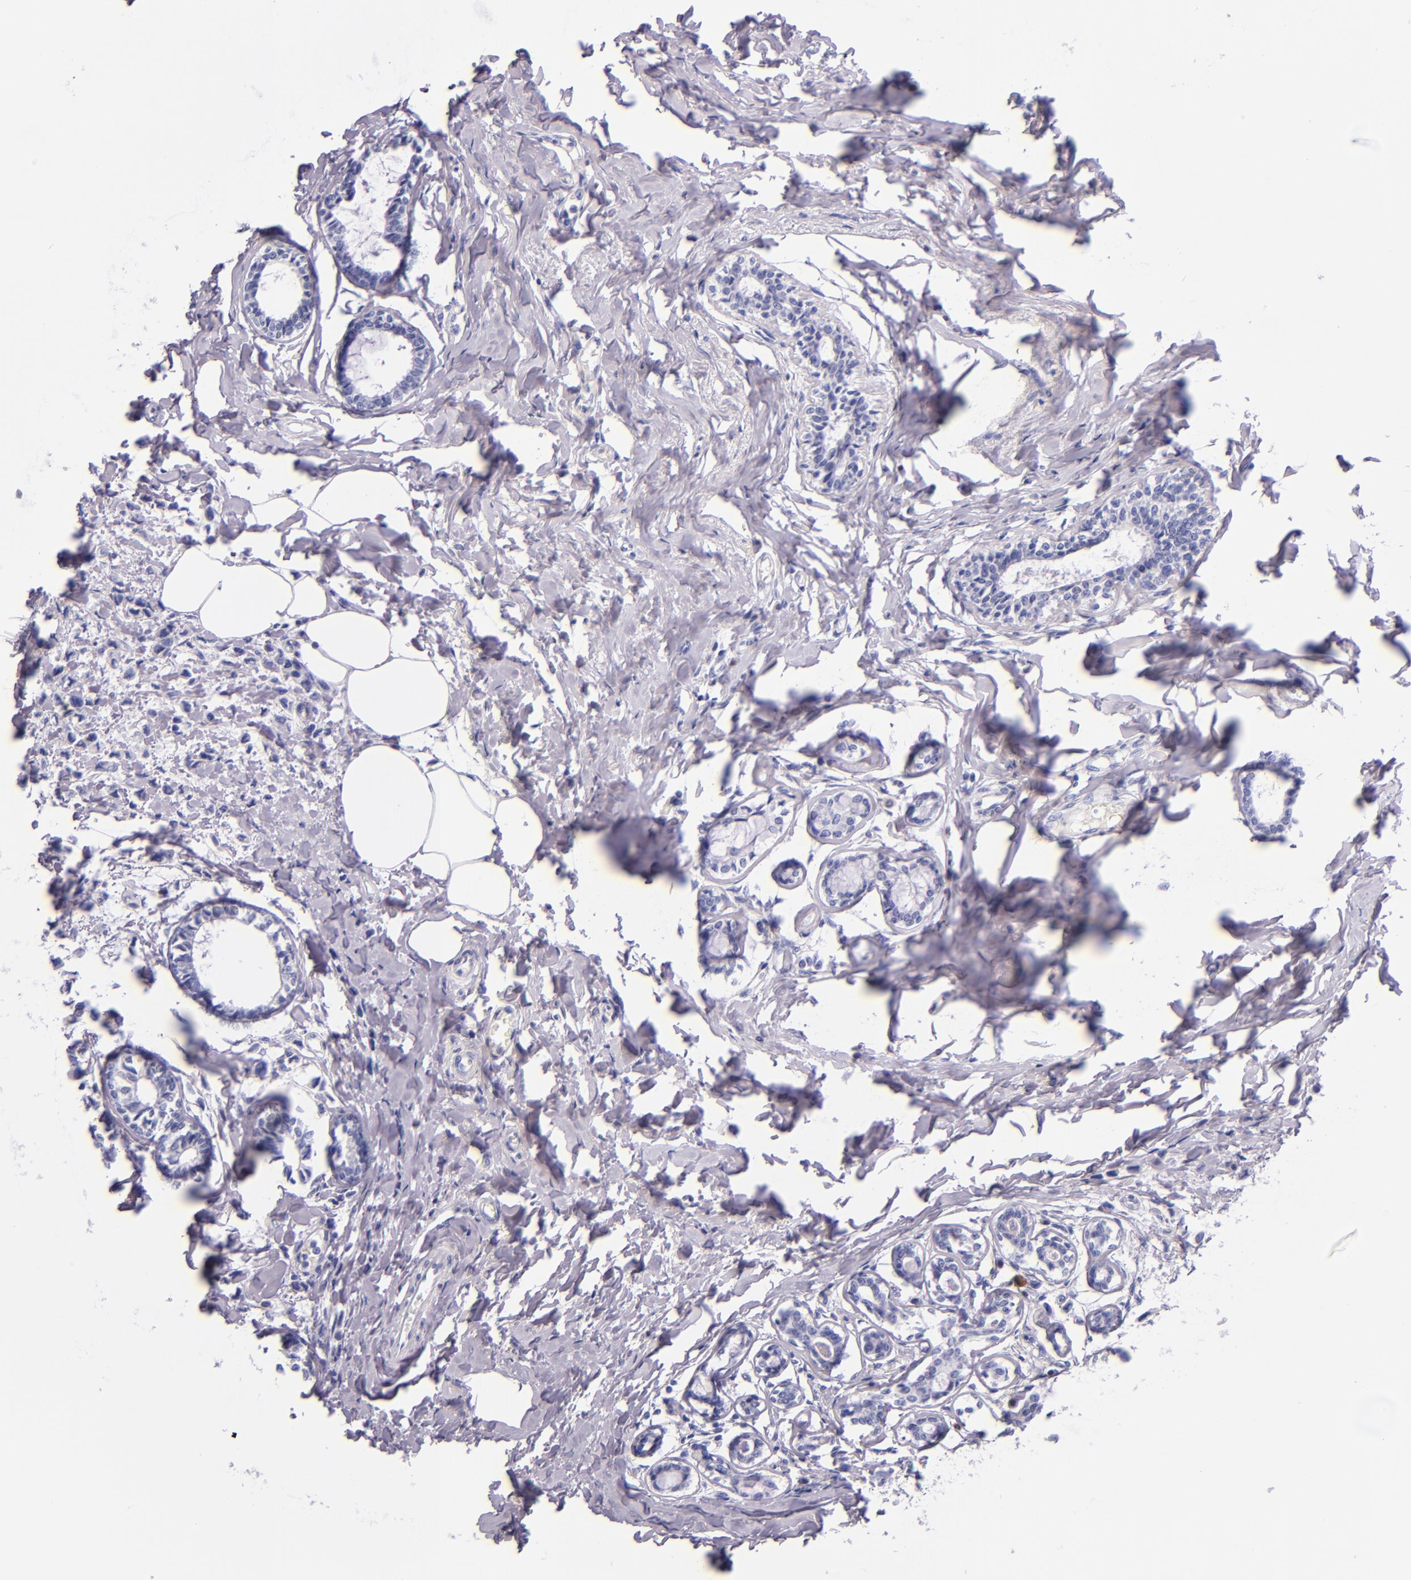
{"staining": {"intensity": "negative", "quantity": "none", "location": "none"}, "tissue": "breast cancer", "cell_type": "Tumor cells", "image_type": "cancer", "snomed": [{"axis": "morphology", "description": "Lobular carcinoma"}, {"axis": "topography", "description": "Breast"}], "caption": "This is an IHC micrograph of breast cancer. There is no staining in tumor cells.", "gene": "IRF4", "patient": {"sex": "female", "age": 51}}